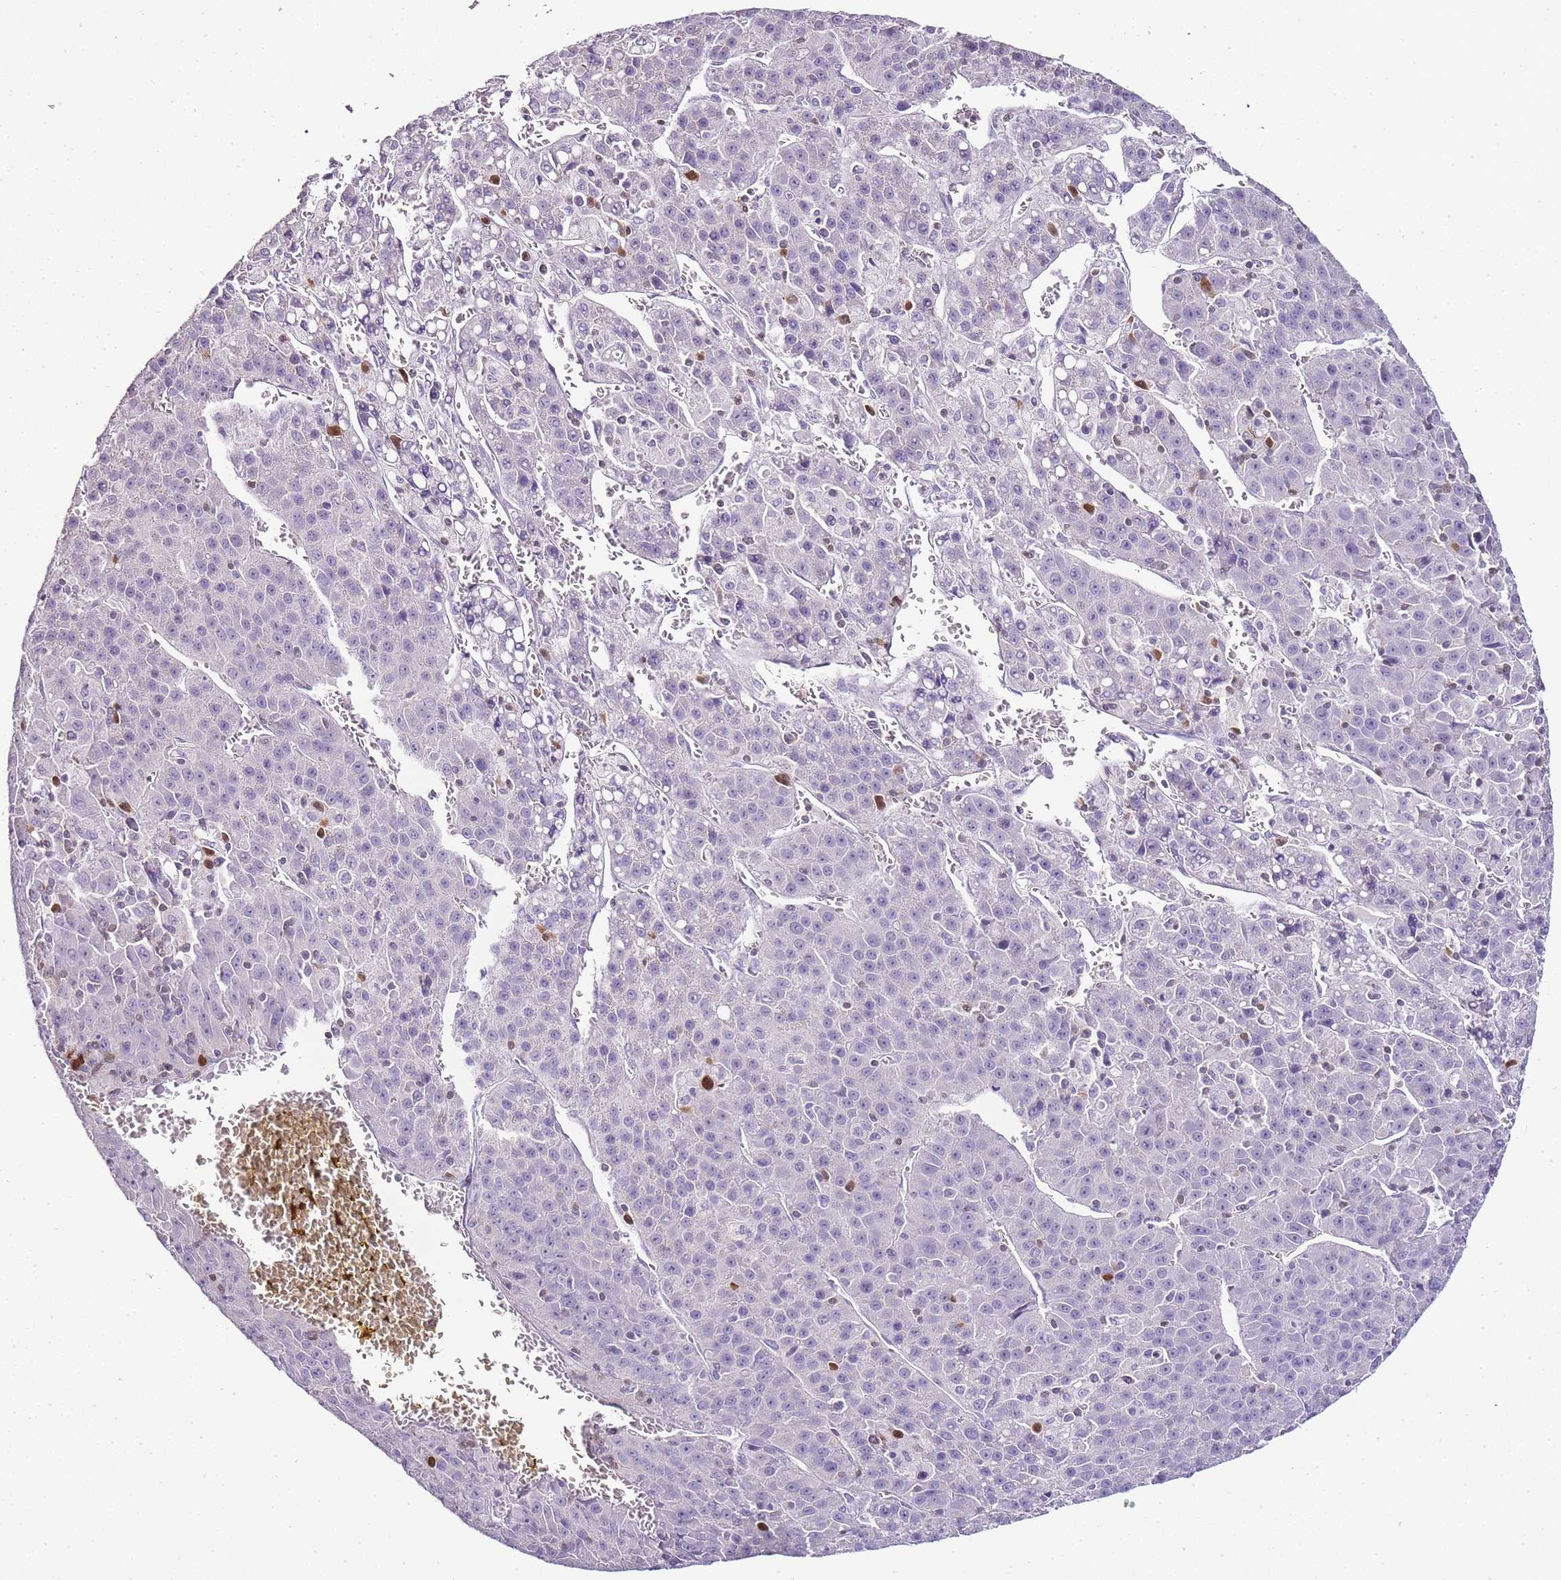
{"staining": {"intensity": "negative", "quantity": "none", "location": "none"}, "tissue": "liver cancer", "cell_type": "Tumor cells", "image_type": "cancer", "snomed": [{"axis": "morphology", "description": "Carcinoma, Hepatocellular, NOS"}, {"axis": "topography", "description": "Liver"}], "caption": "Protein analysis of hepatocellular carcinoma (liver) reveals no significant staining in tumor cells.", "gene": "ZBP1", "patient": {"sex": "female", "age": 53}}